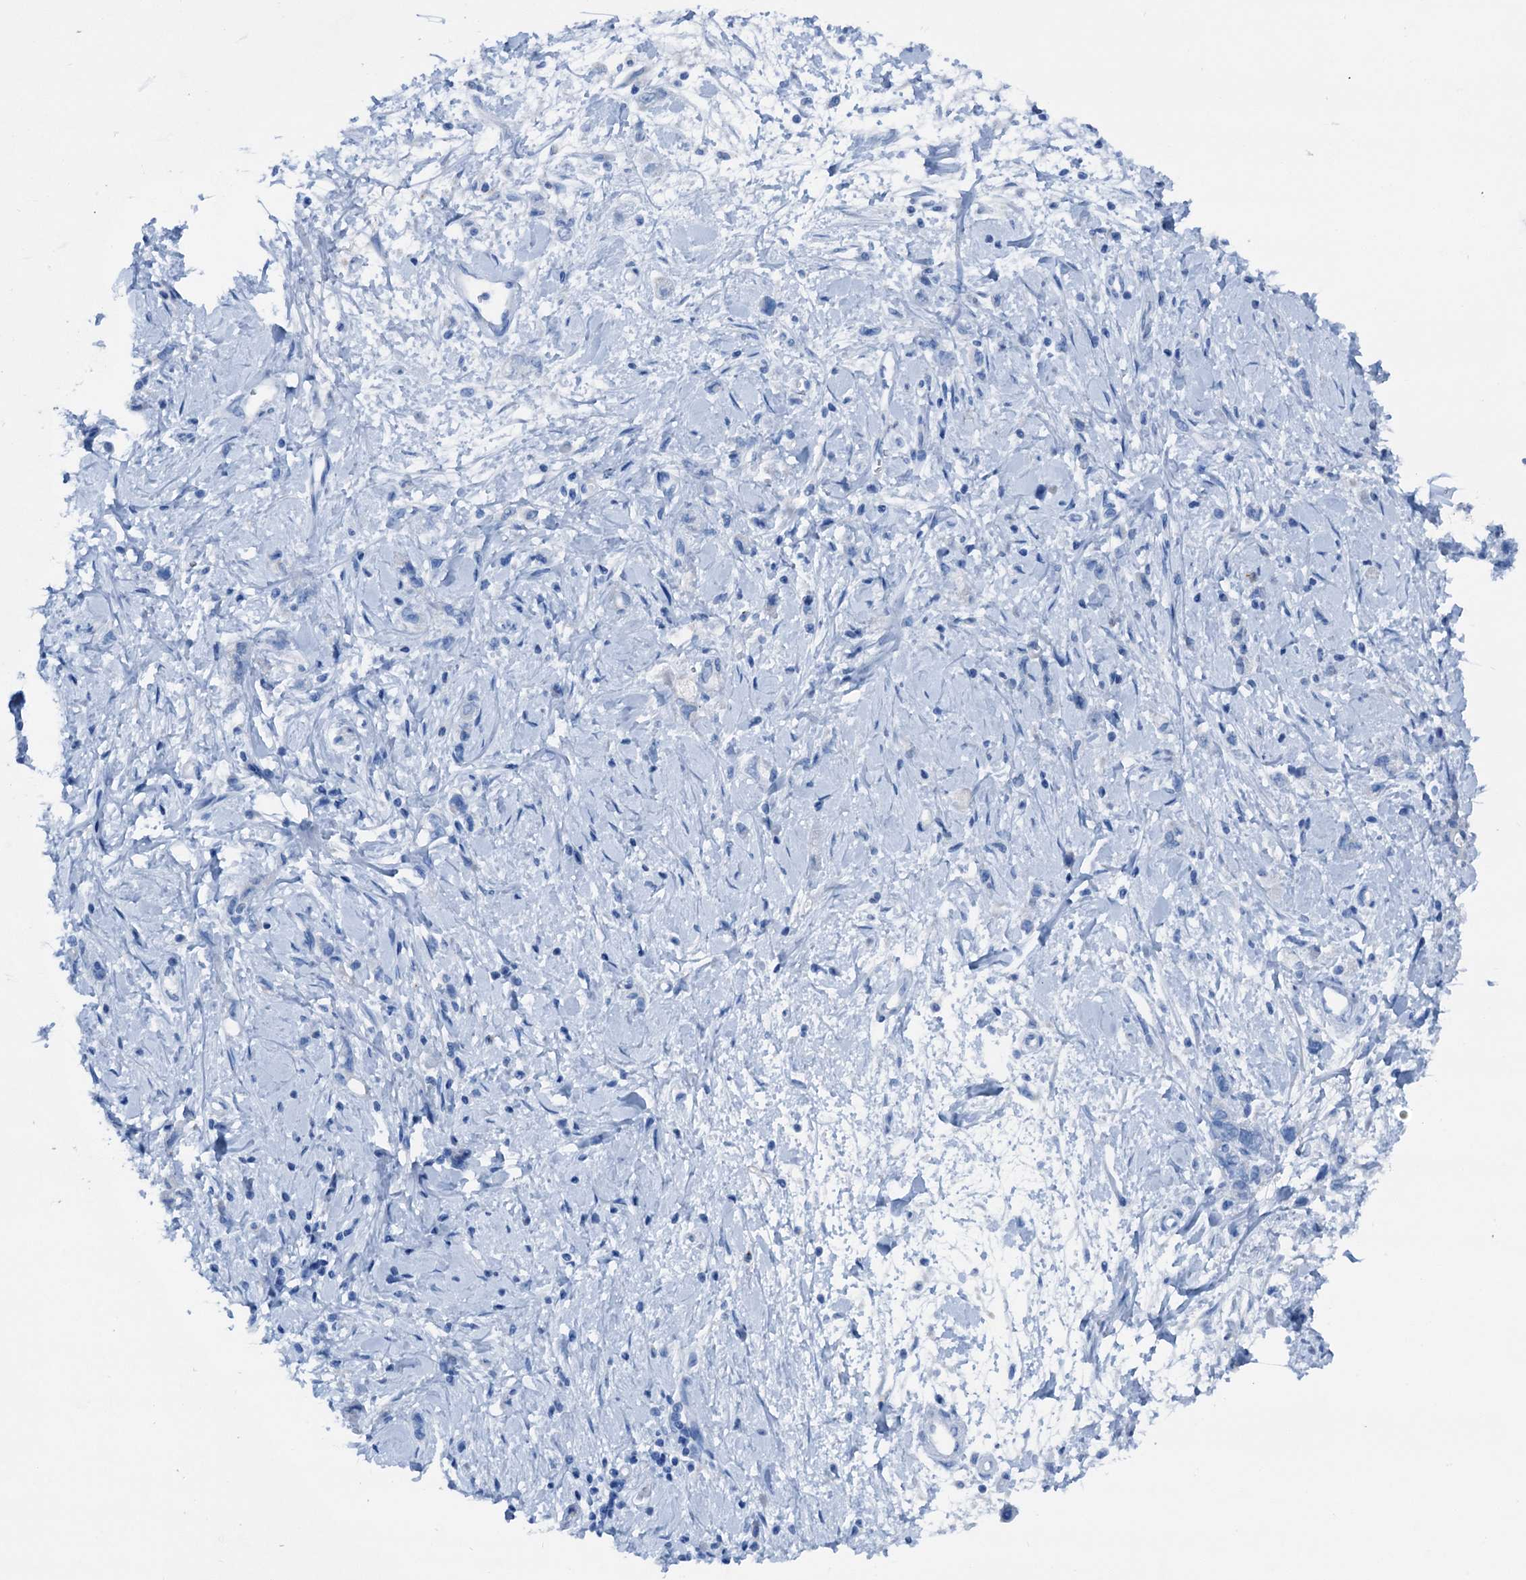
{"staining": {"intensity": "negative", "quantity": "none", "location": "none"}, "tissue": "stomach cancer", "cell_type": "Tumor cells", "image_type": "cancer", "snomed": [{"axis": "morphology", "description": "Adenocarcinoma, NOS"}, {"axis": "topography", "description": "Stomach"}], "caption": "DAB (3,3'-diaminobenzidine) immunohistochemical staining of stomach adenocarcinoma exhibits no significant staining in tumor cells.", "gene": "C1QTNF4", "patient": {"sex": "female", "age": 76}}